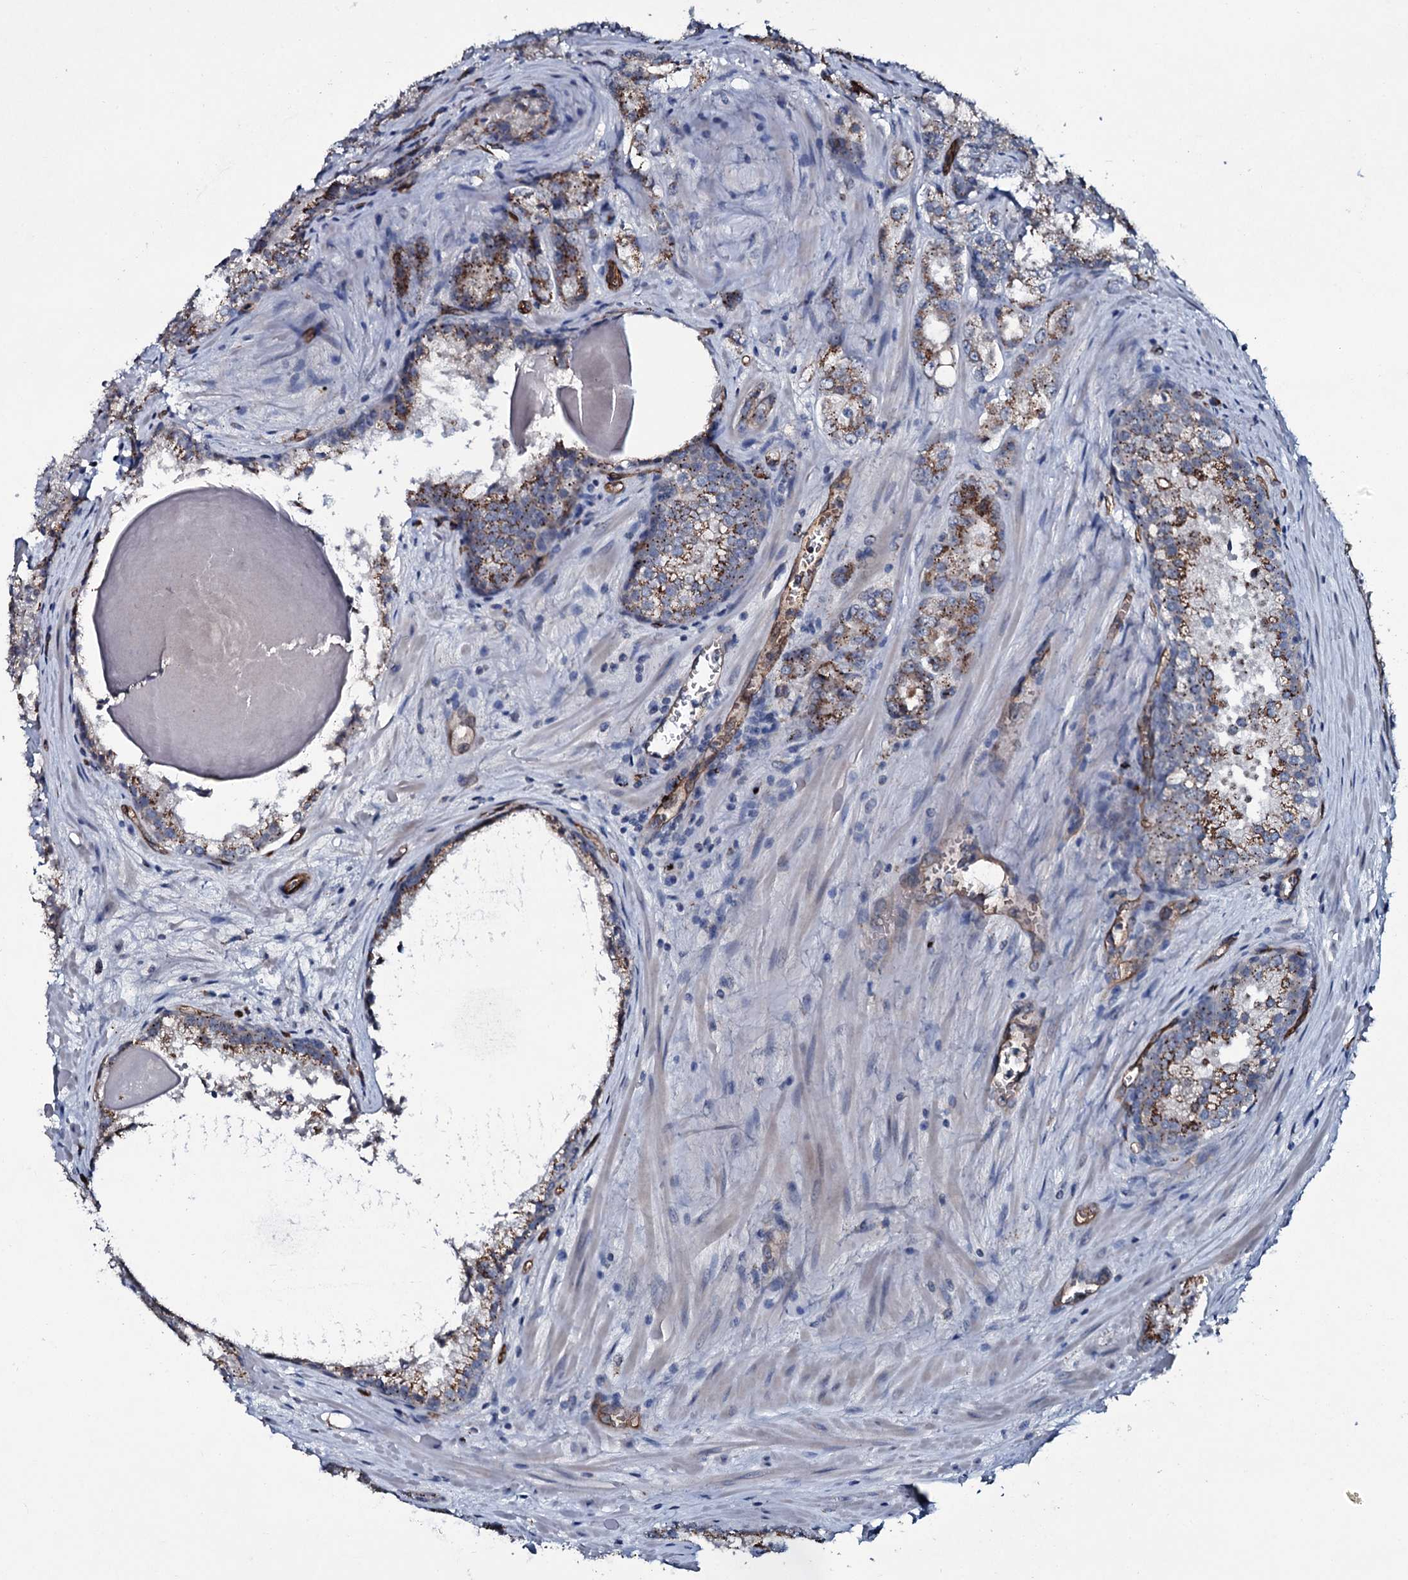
{"staining": {"intensity": "moderate", "quantity": "25%-75%", "location": "cytoplasmic/membranous"}, "tissue": "prostate cancer", "cell_type": "Tumor cells", "image_type": "cancer", "snomed": [{"axis": "morphology", "description": "Adenocarcinoma, Low grade"}, {"axis": "topography", "description": "Prostate"}], "caption": "Low-grade adenocarcinoma (prostate) was stained to show a protein in brown. There is medium levels of moderate cytoplasmic/membranous positivity in about 25%-75% of tumor cells.", "gene": "CLEC14A", "patient": {"sex": "male", "age": 47}}